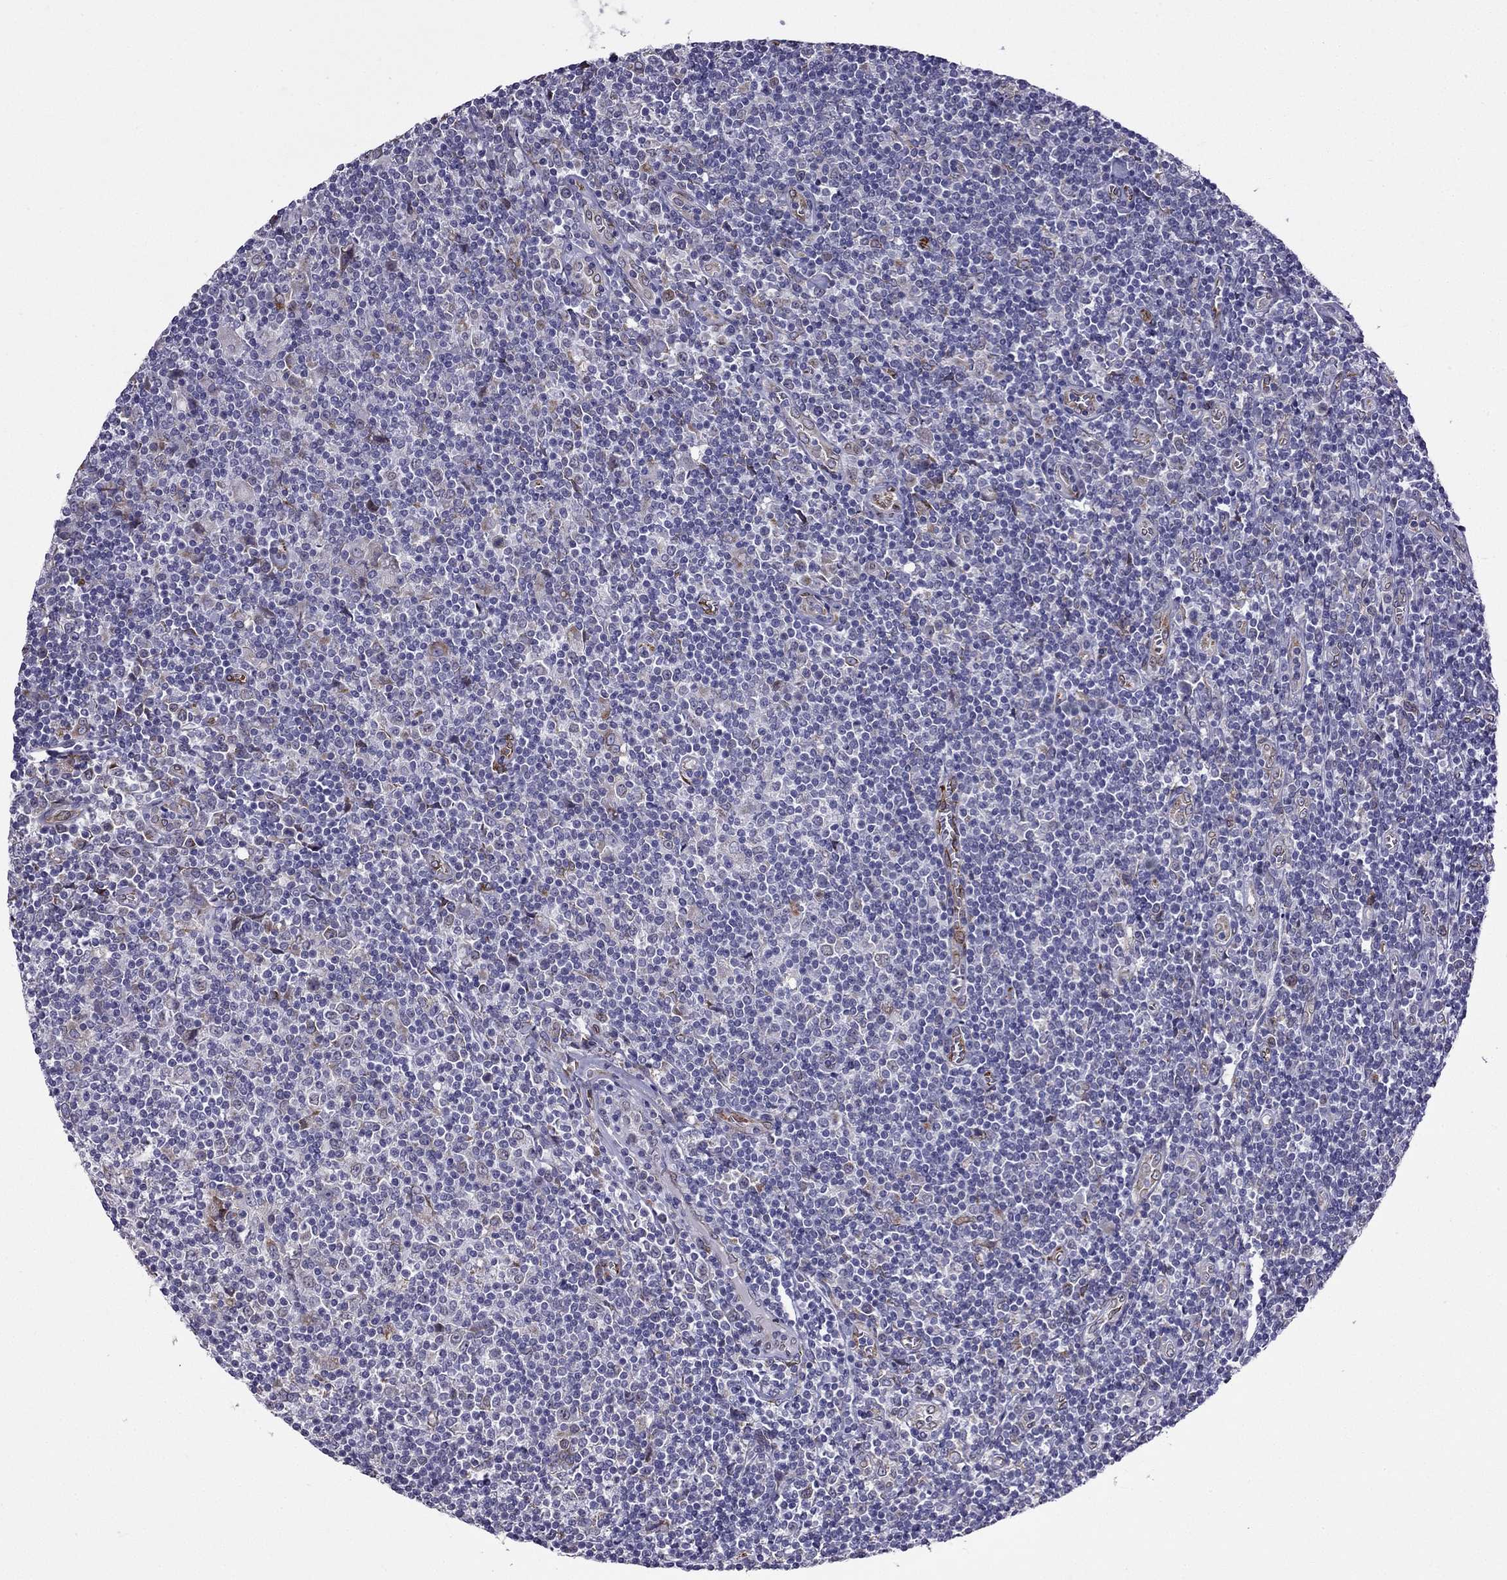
{"staining": {"intensity": "negative", "quantity": "none", "location": "none"}, "tissue": "lymphoma", "cell_type": "Tumor cells", "image_type": "cancer", "snomed": [{"axis": "morphology", "description": "Hodgkin's disease, NOS"}, {"axis": "topography", "description": "Lymph node"}], "caption": "Tumor cells show no significant protein staining in lymphoma.", "gene": "IKBIP", "patient": {"sex": "male", "age": 40}}